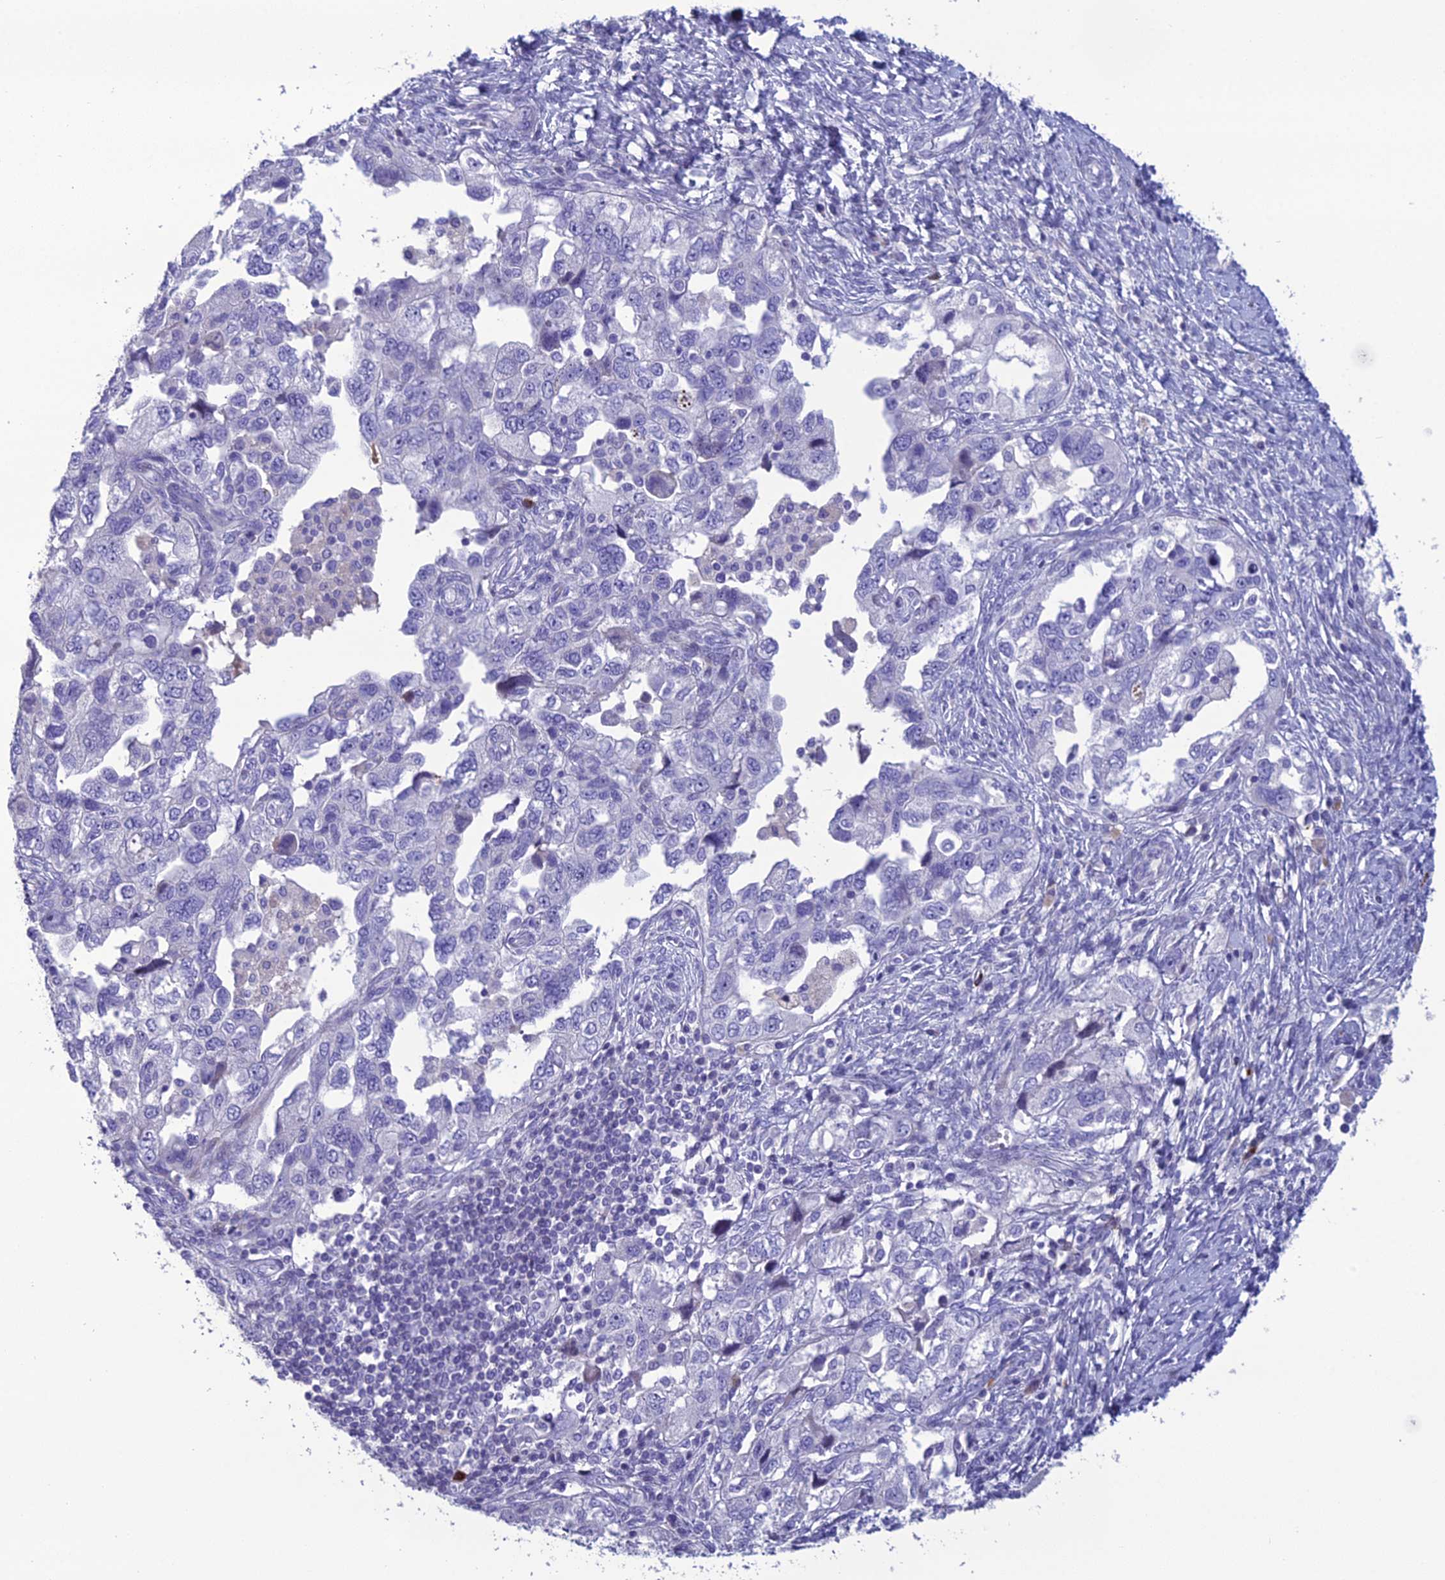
{"staining": {"intensity": "negative", "quantity": "none", "location": "none"}, "tissue": "ovarian cancer", "cell_type": "Tumor cells", "image_type": "cancer", "snomed": [{"axis": "morphology", "description": "Carcinoma, NOS"}, {"axis": "morphology", "description": "Cystadenocarcinoma, serous, NOS"}, {"axis": "topography", "description": "Ovary"}], "caption": "A photomicrograph of human serous cystadenocarcinoma (ovarian) is negative for staining in tumor cells. (DAB (3,3'-diaminobenzidine) immunohistochemistry visualized using brightfield microscopy, high magnification).", "gene": "OR56B1", "patient": {"sex": "female", "age": 69}}